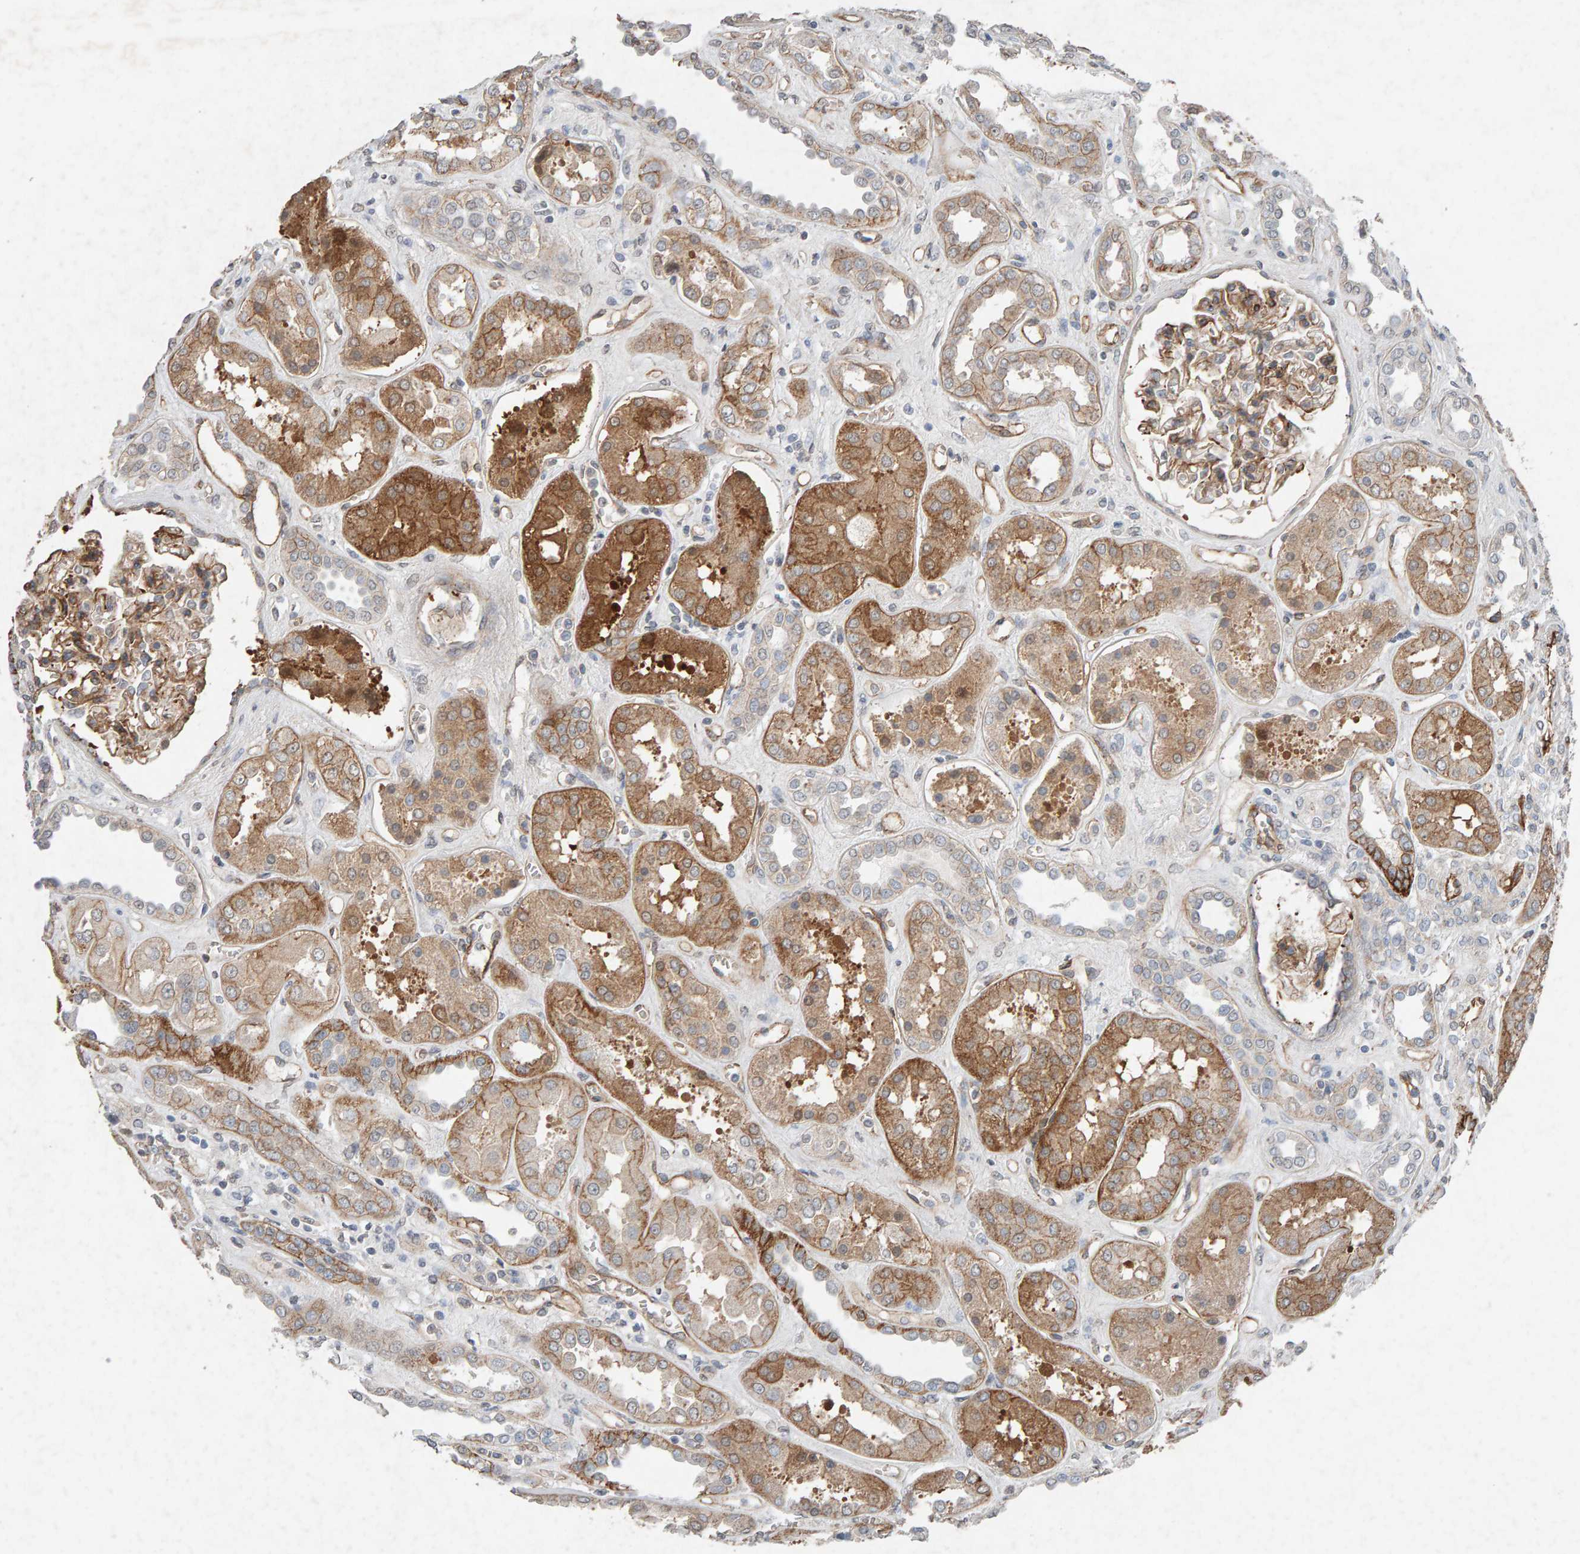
{"staining": {"intensity": "moderate", "quantity": ">75%", "location": "cytoplasmic/membranous"}, "tissue": "kidney", "cell_type": "Cells in glomeruli", "image_type": "normal", "snomed": [{"axis": "morphology", "description": "Normal tissue, NOS"}, {"axis": "topography", "description": "Kidney"}], "caption": "The histopathology image demonstrates staining of benign kidney, revealing moderate cytoplasmic/membranous protein positivity (brown color) within cells in glomeruli.", "gene": "PTPRM", "patient": {"sex": "male", "age": 59}}